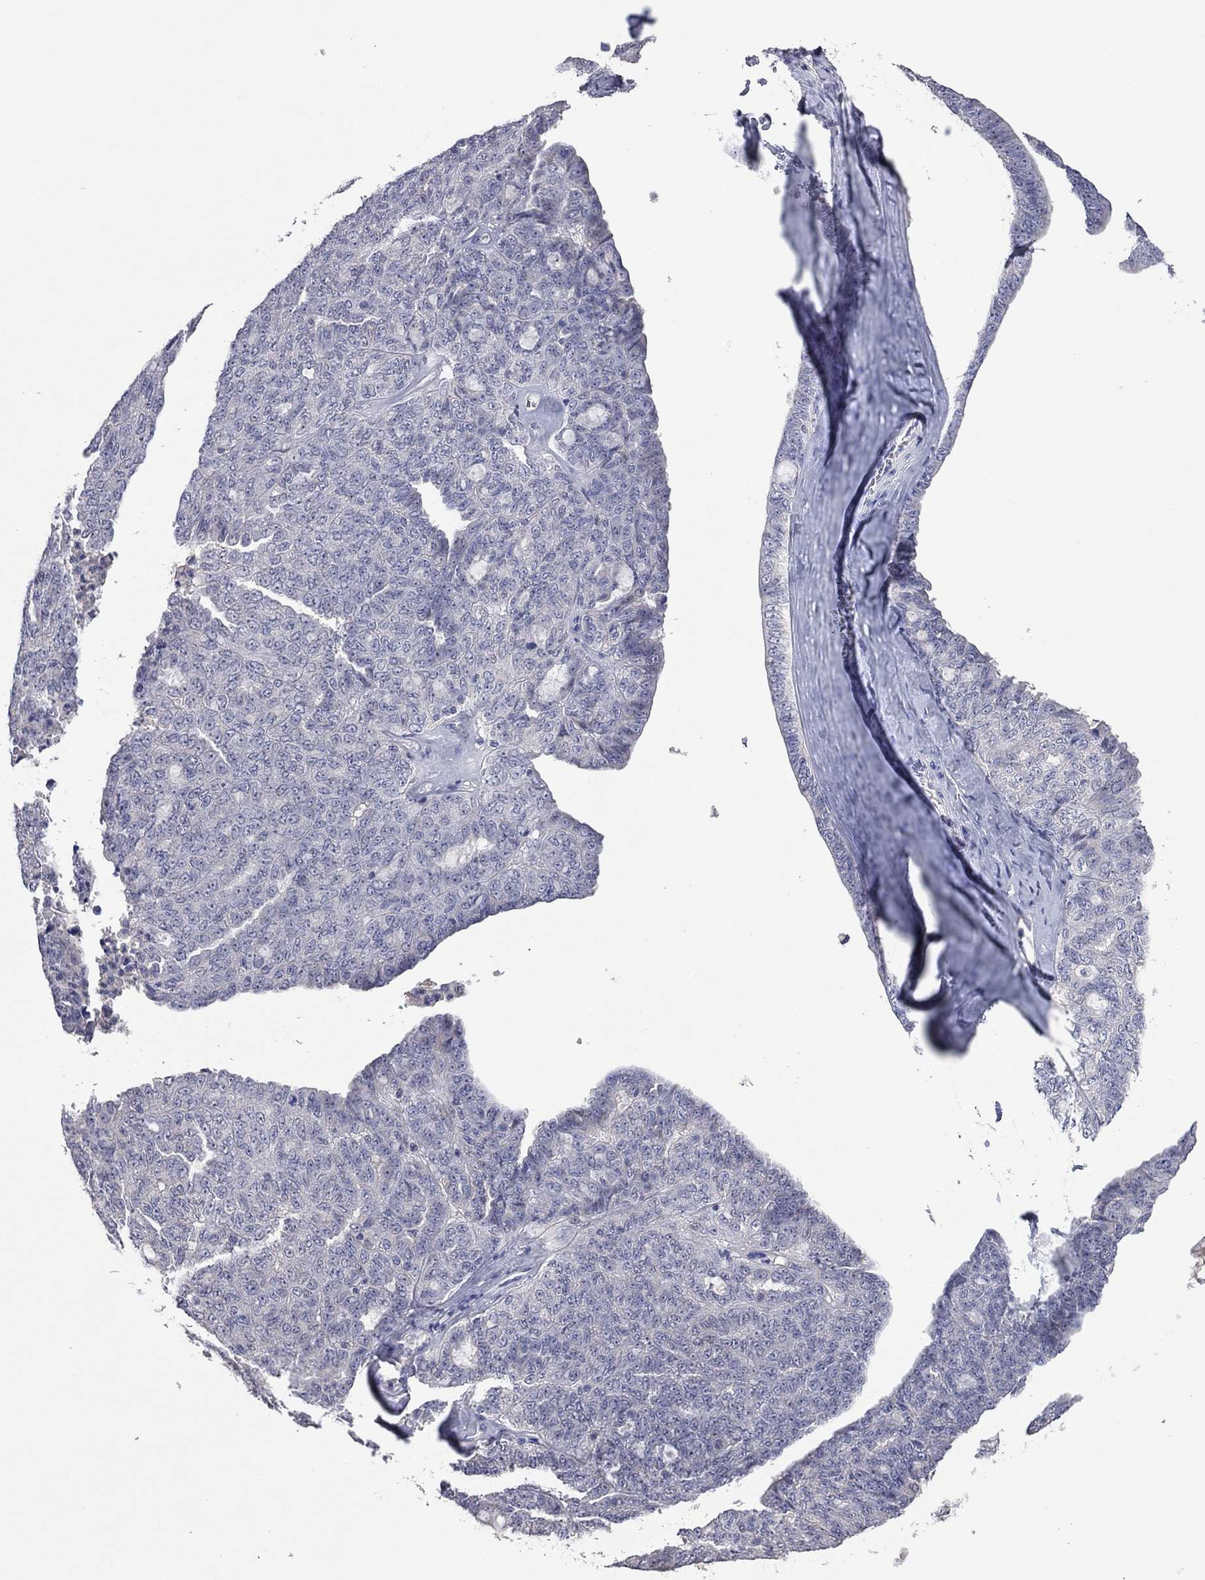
{"staining": {"intensity": "negative", "quantity": "none", "location": "none"}, "tissue": "ovarian cancer", "cell_type": "Tumor cells", "image_type": "cancer", "snomed": [{"axis": "morphology", "description": "Cystadenocarcinoma, serous, NOS"}, {"axis": "topography", "description": "Ovary"}], "caption": "Serous cystadenocarcinoma (ovarian) stained for a protein using IHC demonstrates no staining tumor cells.", "gene": "MMP13", "patient": {"sex": "female", "age": 71}}